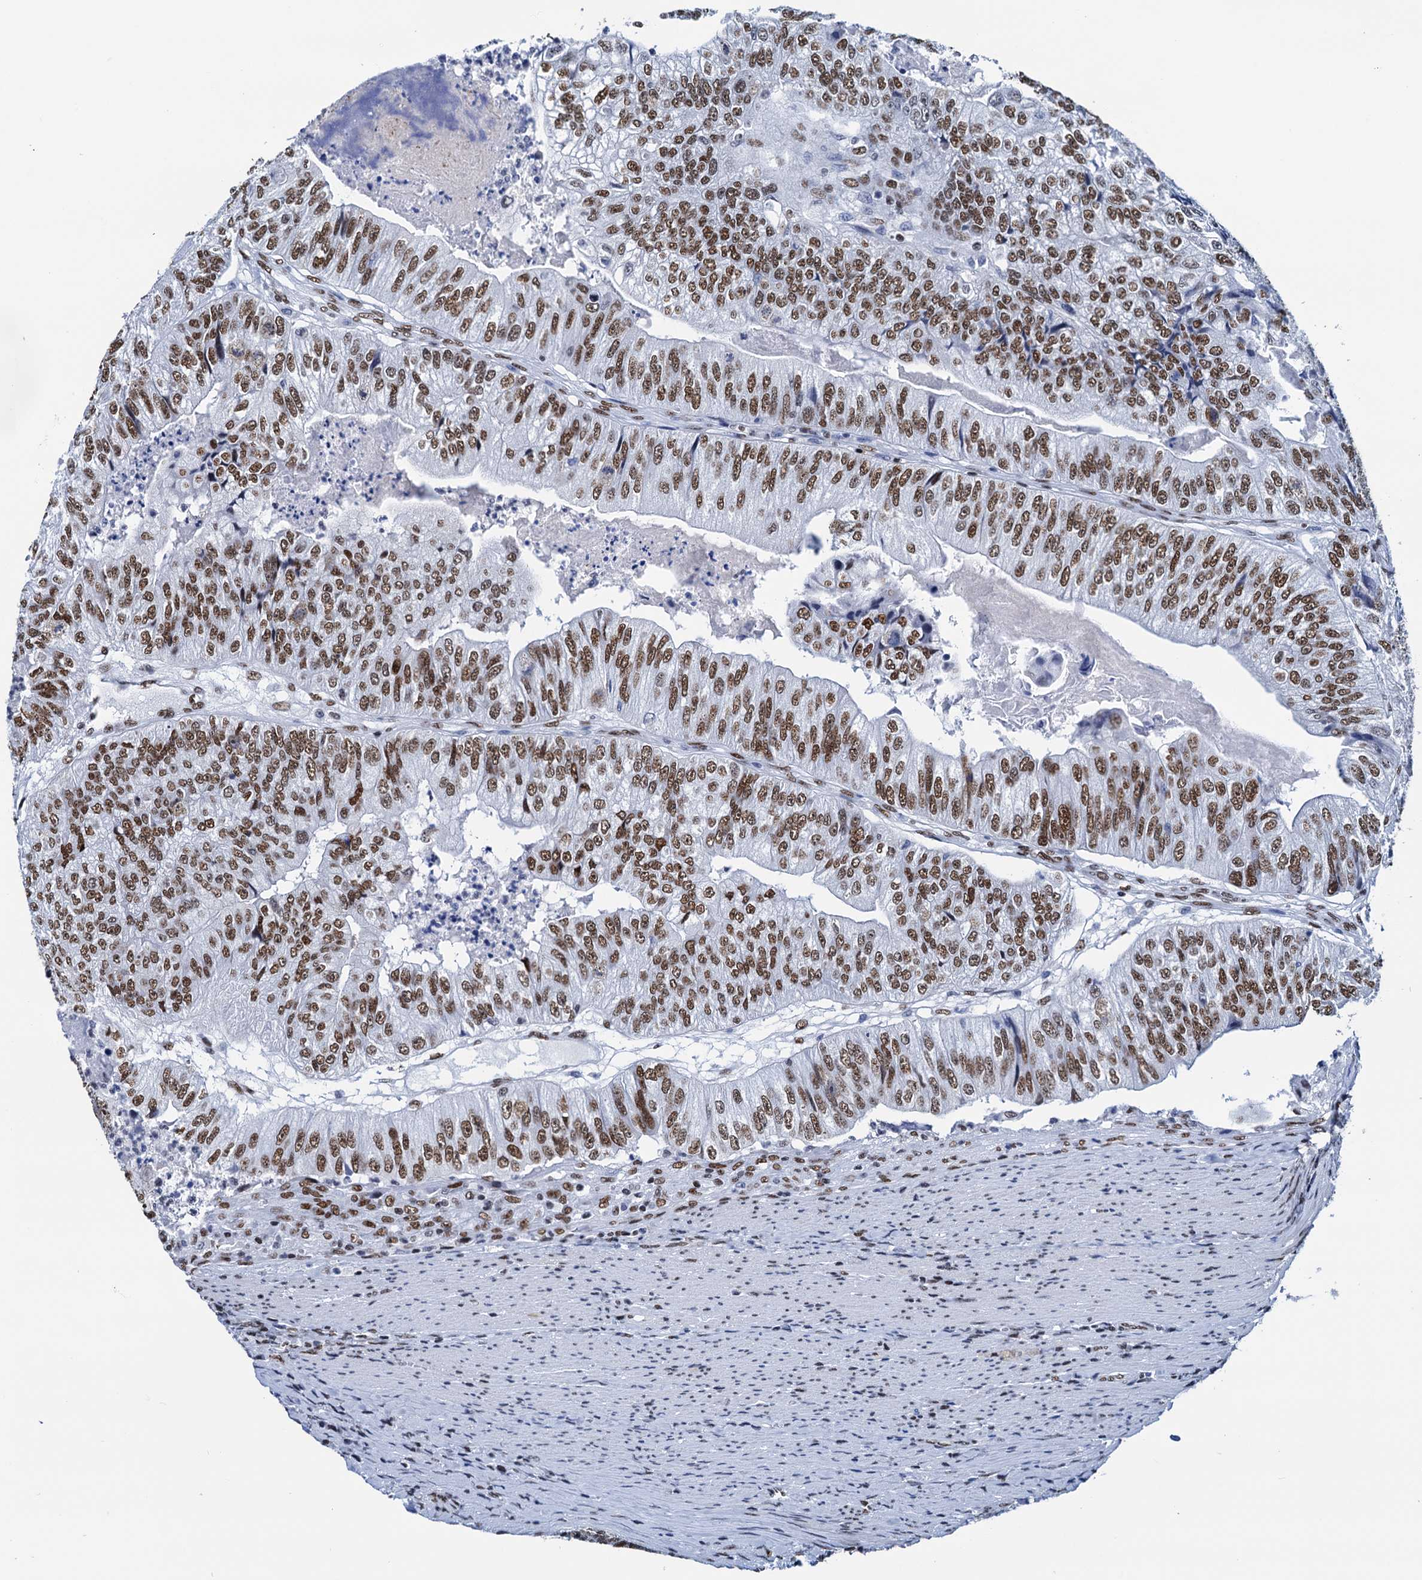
{"staining": {"intensity": "moderate", "quantity": ">75%", "location": "nuclear"}, "tissue": "colorectal cancer", "cell_type": "Tumor cells", "image_type": "cancer", "snomed": [{"axis": "morphology", "description": "Adenocarcinoma, NOS"}, {"axis": "topography", "description": "Colon"}], "caption": "Protein staining shows moderate nuclear expression in about >75% of tumor cells in colorectal cancer (adenocarcinoma).", "gene": "SLTM", "patient": {"sex": "female", "age": 67}}